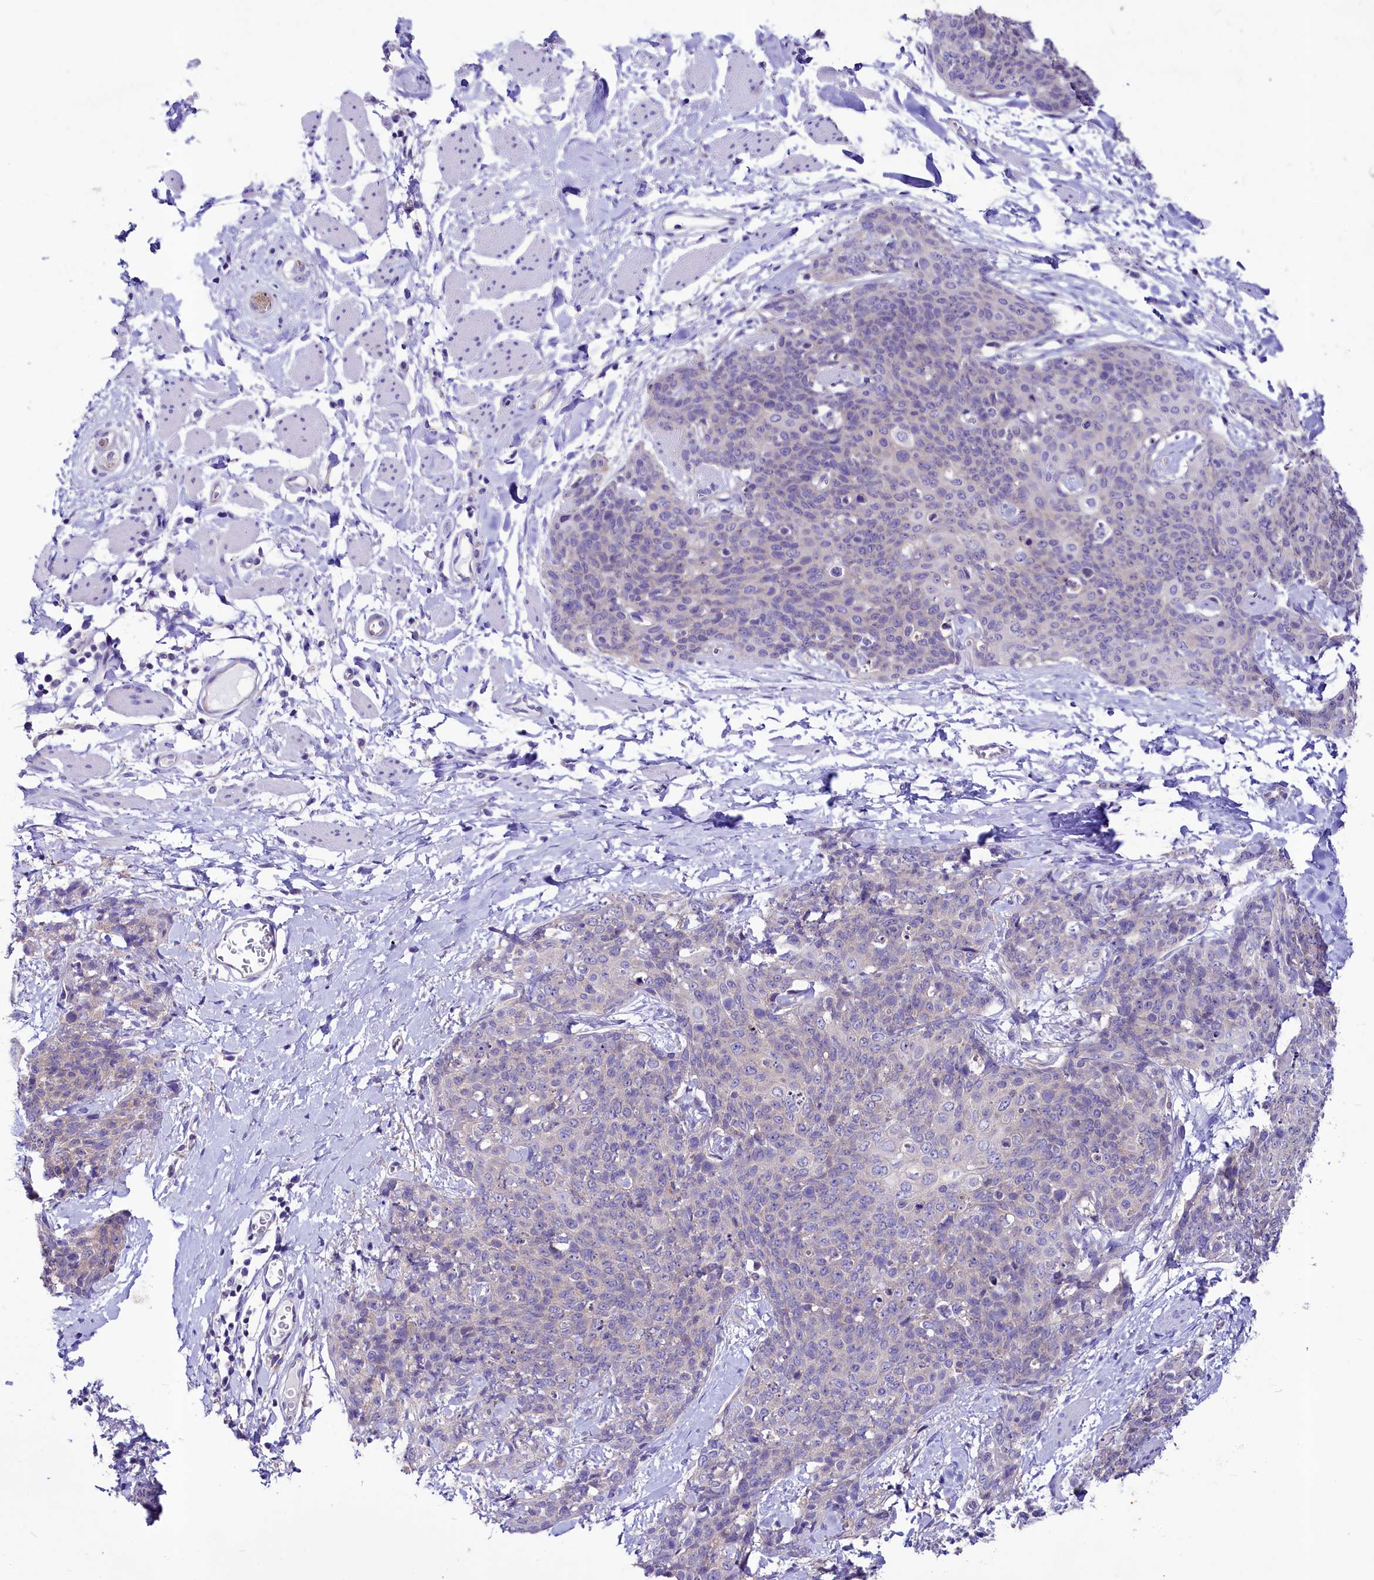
{"staining": {"intensity": "negative", "quantity": "none", "location": "none"}, "tissue": "skin cancer", "cell_type": "Tumor cells", "image_type": "cancer", "snomed": [{"axis": "morphology", "description": "Squamous cell carcinoma, NOS"}, {"axis": "topography", "description": "Skin"}, {"axis": "topography", "description": "Vulva"}], "caption": "Tumor cells show no significant positivity in skin squamous cell carcinoma.", "gene": "ABHD5", "patient": {"sex": "female", "age": 85}}